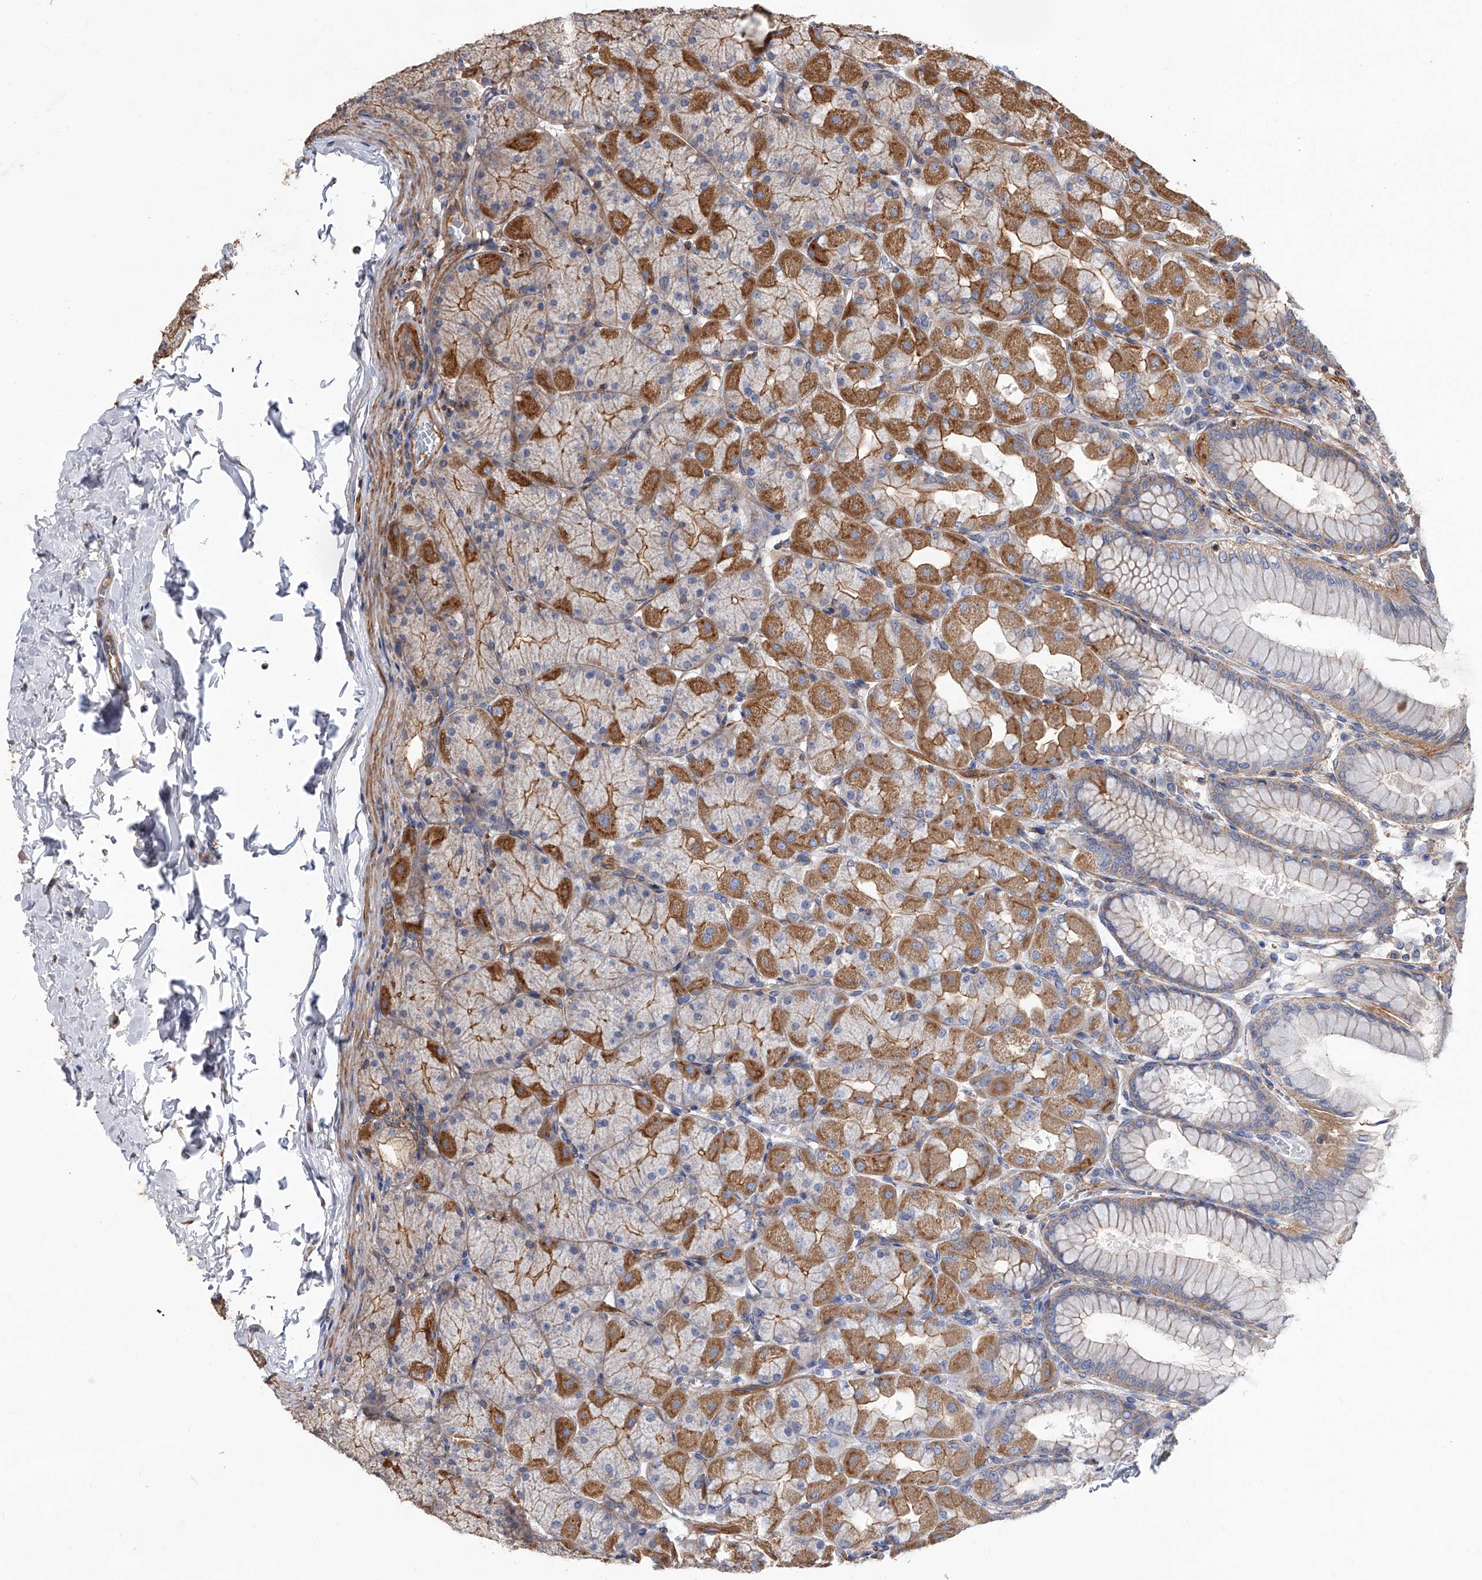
{"staining": {"intensity": "moderate", "quantity": ">75%", "location": "cytoplasmic/membranous"}, "tissue": "stomach", "cell_type": "Glandular cells", "image_type": "normal", "snomed": [{"axis": "morphology", "description": "Normal tissue, NOS"}, {"axis": "topography", "description": "Stomach, upper"}], "caption": "The image exhibits staining of normal stomach, revealing moderate cytoplasmic/membranous protein staining (brown color) within glandular cells.", "gene": "PISD", "patient": {"sex": "female", "age": 56}}